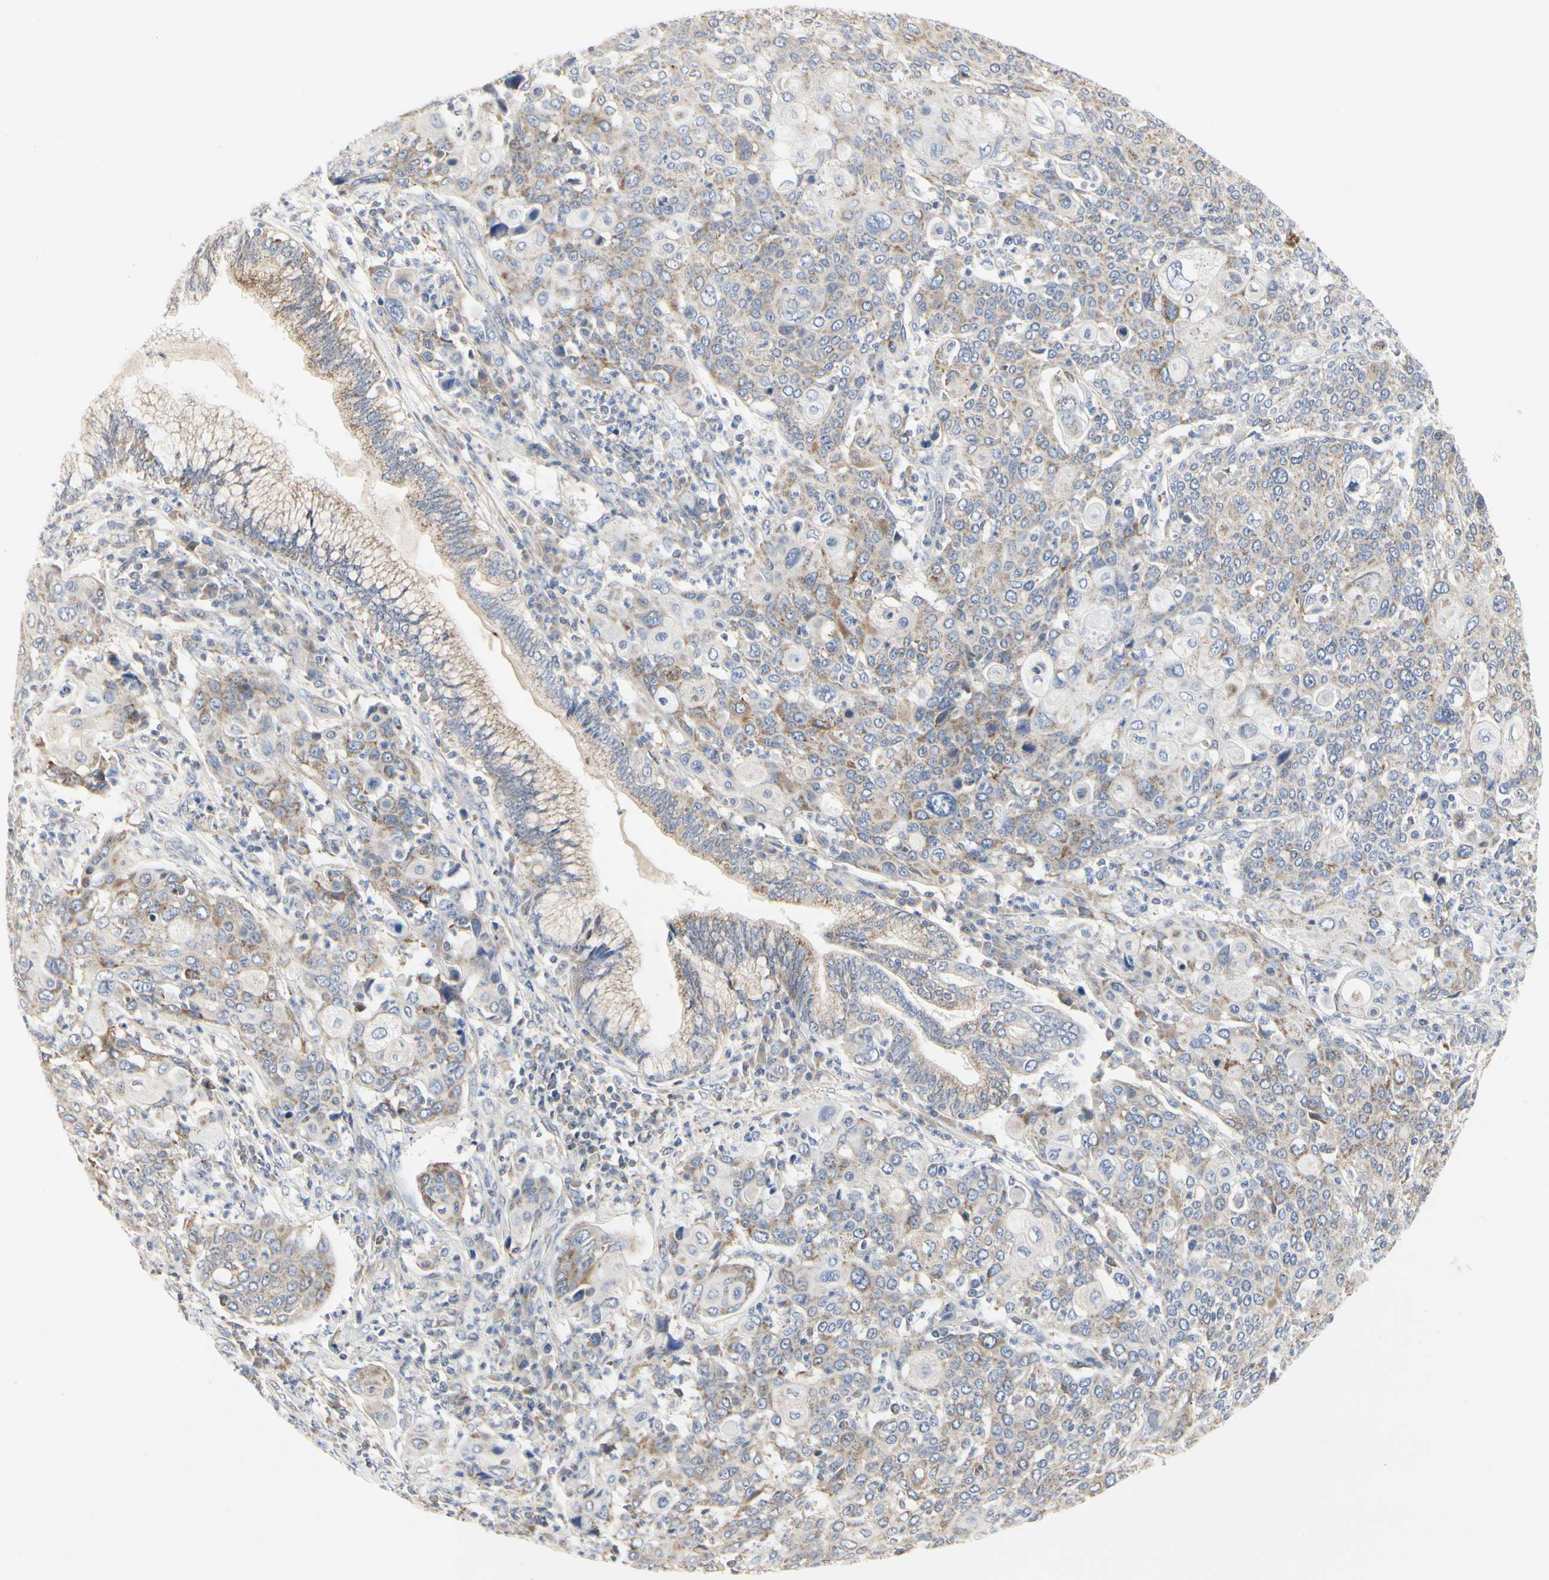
{"staining": {"intensity": "moderate", "quantity": "<25%", "location": "cytoplasmic/membranous"}, "tissue": "cervical cancer", "cell_type": "Tumor cells", "image_type": "cancer", "snomed": [{"axis": "morphology", "description": "Squamous cell carcinoma, NOS"}, {"axis": "topography", "description": "Cervix"}], "caption": "Human cervical cancer (squamous cell carcinoma) stained with a protein marker shows moderate staining in tumor cells.", "gene": "SHANK2", "patient": {"sex": "female", "age": 40}}